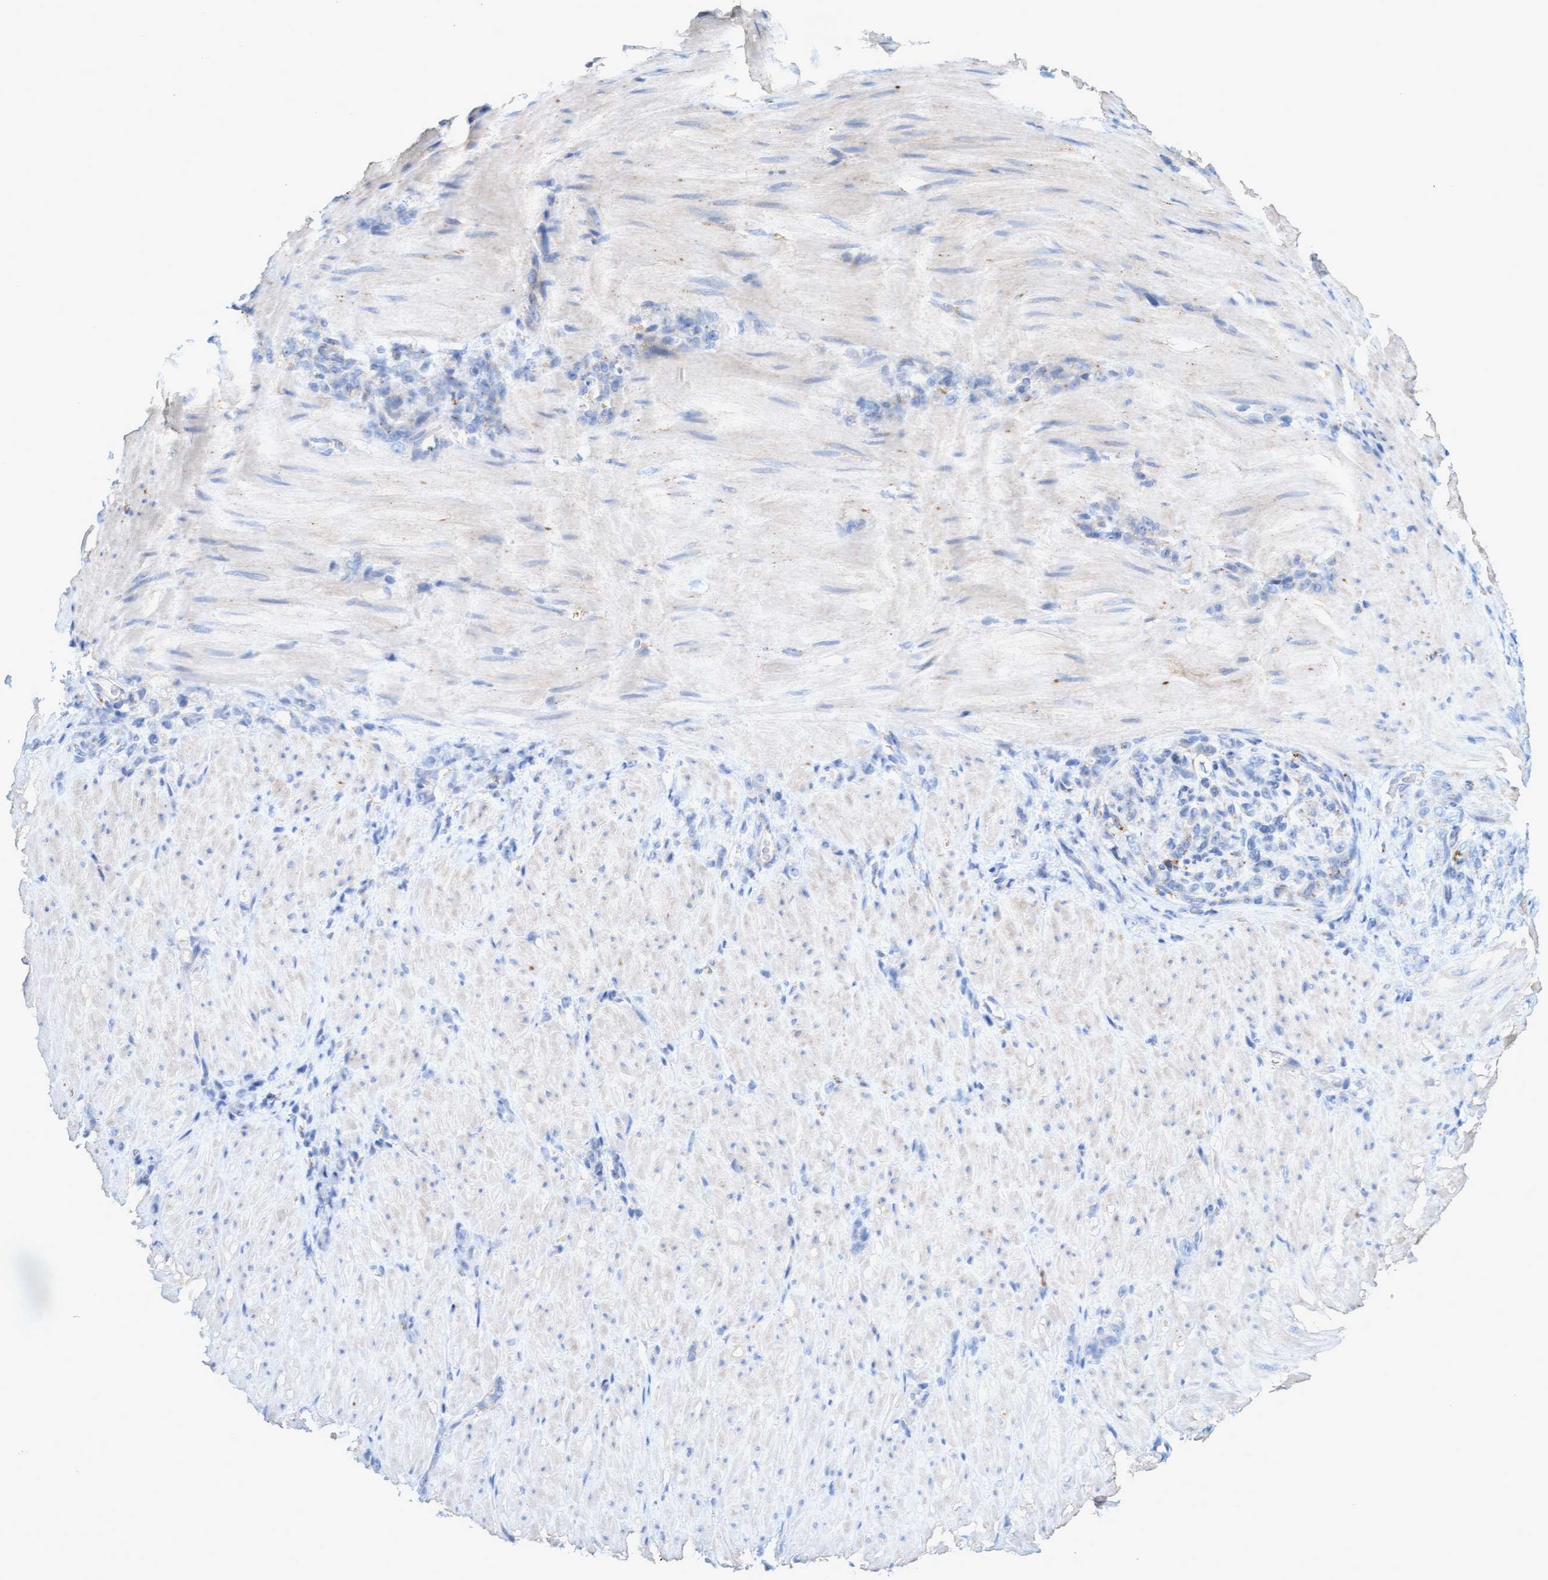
{"staining": {"intensity": "negative", "quantity": "none", "location": "none"}, "tissue": "stomach cancer", "cell_type": "Tumor cells", "image_type": "cancer", "snomed": [{"axis": "morphology", "description": "Normal tissue, NOS"}, {"axis": "morphology", "description": "Adenocarcinoma, NOS"}, {"axis": "topography", "description": "Stomach"}], "caption": "Immunohistochemical staining of human stomach cancer shows no significant positivity in tumor cells.", "gene": "SGSH", "patient": {"sex": "male", "age": 82}}